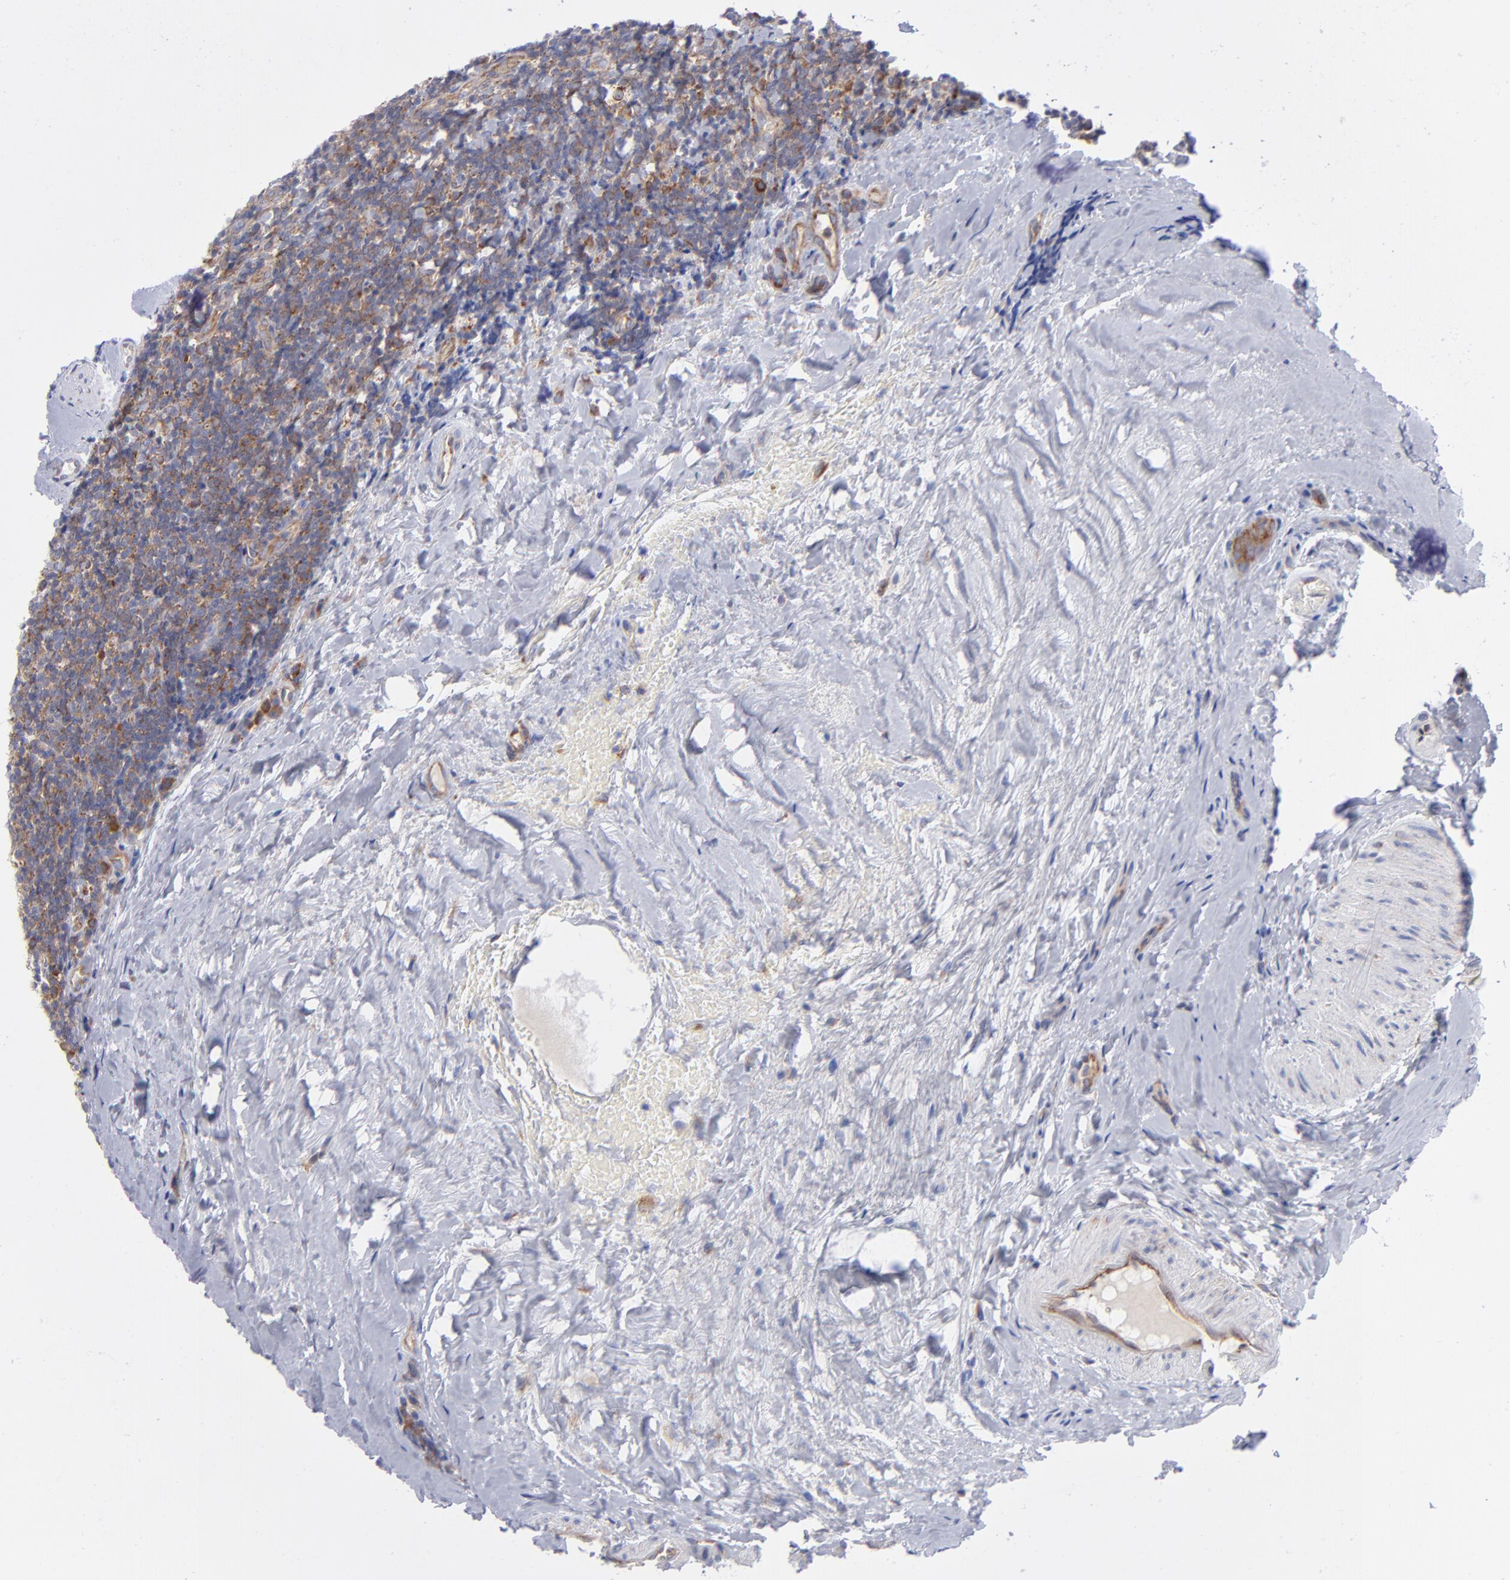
{"staining": {"intensity": "strong", "quantity": "25%-75%", "location": "cytoplasmic/membranous"}, "tissue": "tonsil", "cell_type": "Germinal center cells", "image_type": "normal", "snomed": [{"axis": "morphology", "description": "Normal tissue, NOS"}, {"axis": "topography", "description": "Tonsil"}], "caption": "Unremarkable tonsil displays strong cytoplasmic/membranous expression in approximately 25%-75% of germinal center cells The staining is performed using DAB brown chromogen to label protein expression. The nuclei are counter-stained blue using hematoxylin..", "gene": "EIF2AK2", "patient": {"sex": "male", "age": 31}}